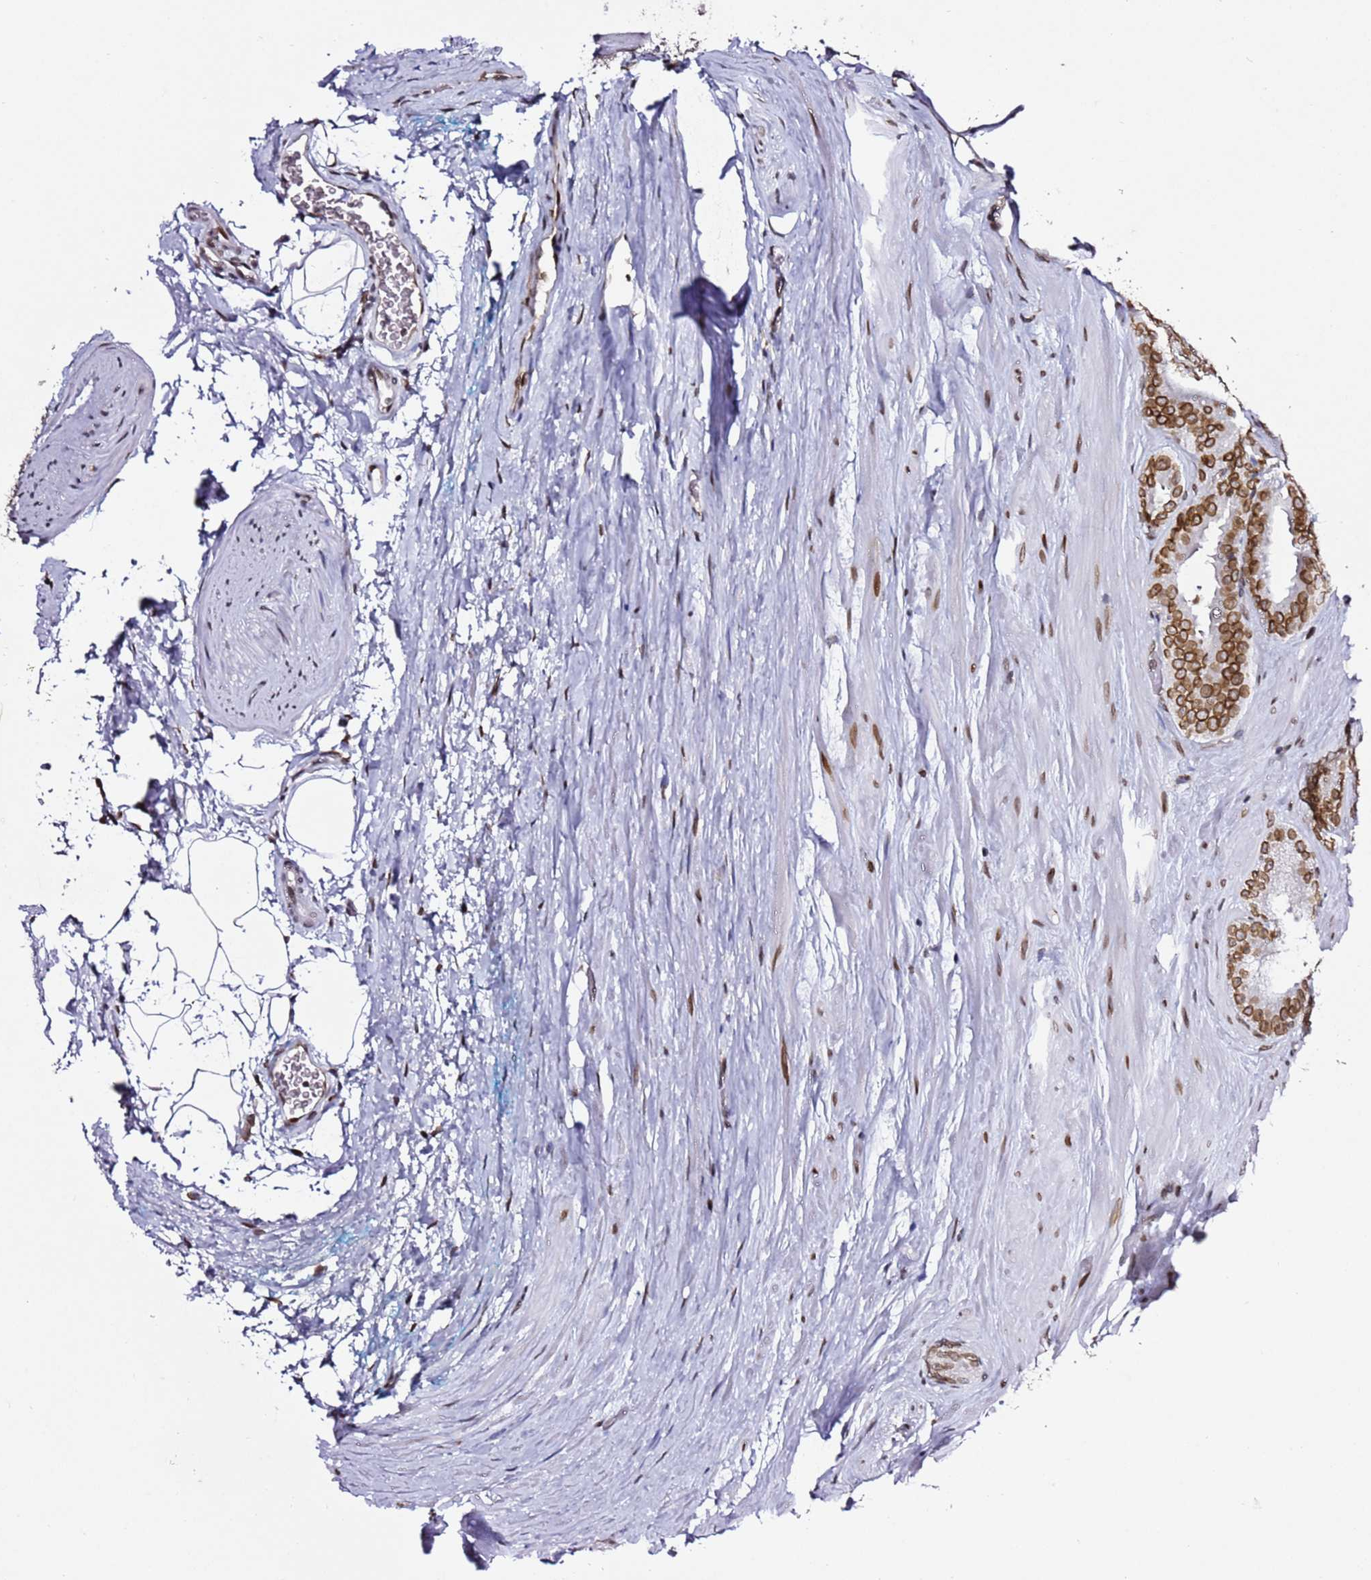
{"staining": {"intensity": "moderate", "quantity": ">75%", "location": "cytoplasmic/membranous,nuclear"}, "tissue": "prostate cancer", "cell_type": "Tumor cells", "image_type": "cancer", "snomed": [{"axis": "morphology", "description": "Adenocarcinoma, High grade"}, {"axis": "topography", "description": "Prostate"}], "caption": "Prostate cancer (high-grade adenocarcinoma) stained for a protein (brown) displays moderate cytoplasmic/membranous and nuclear positive expression in approximately >75% of tumor cells.", "gene": "POU6F1", "patient": {"sex": "male", "age": 63}}